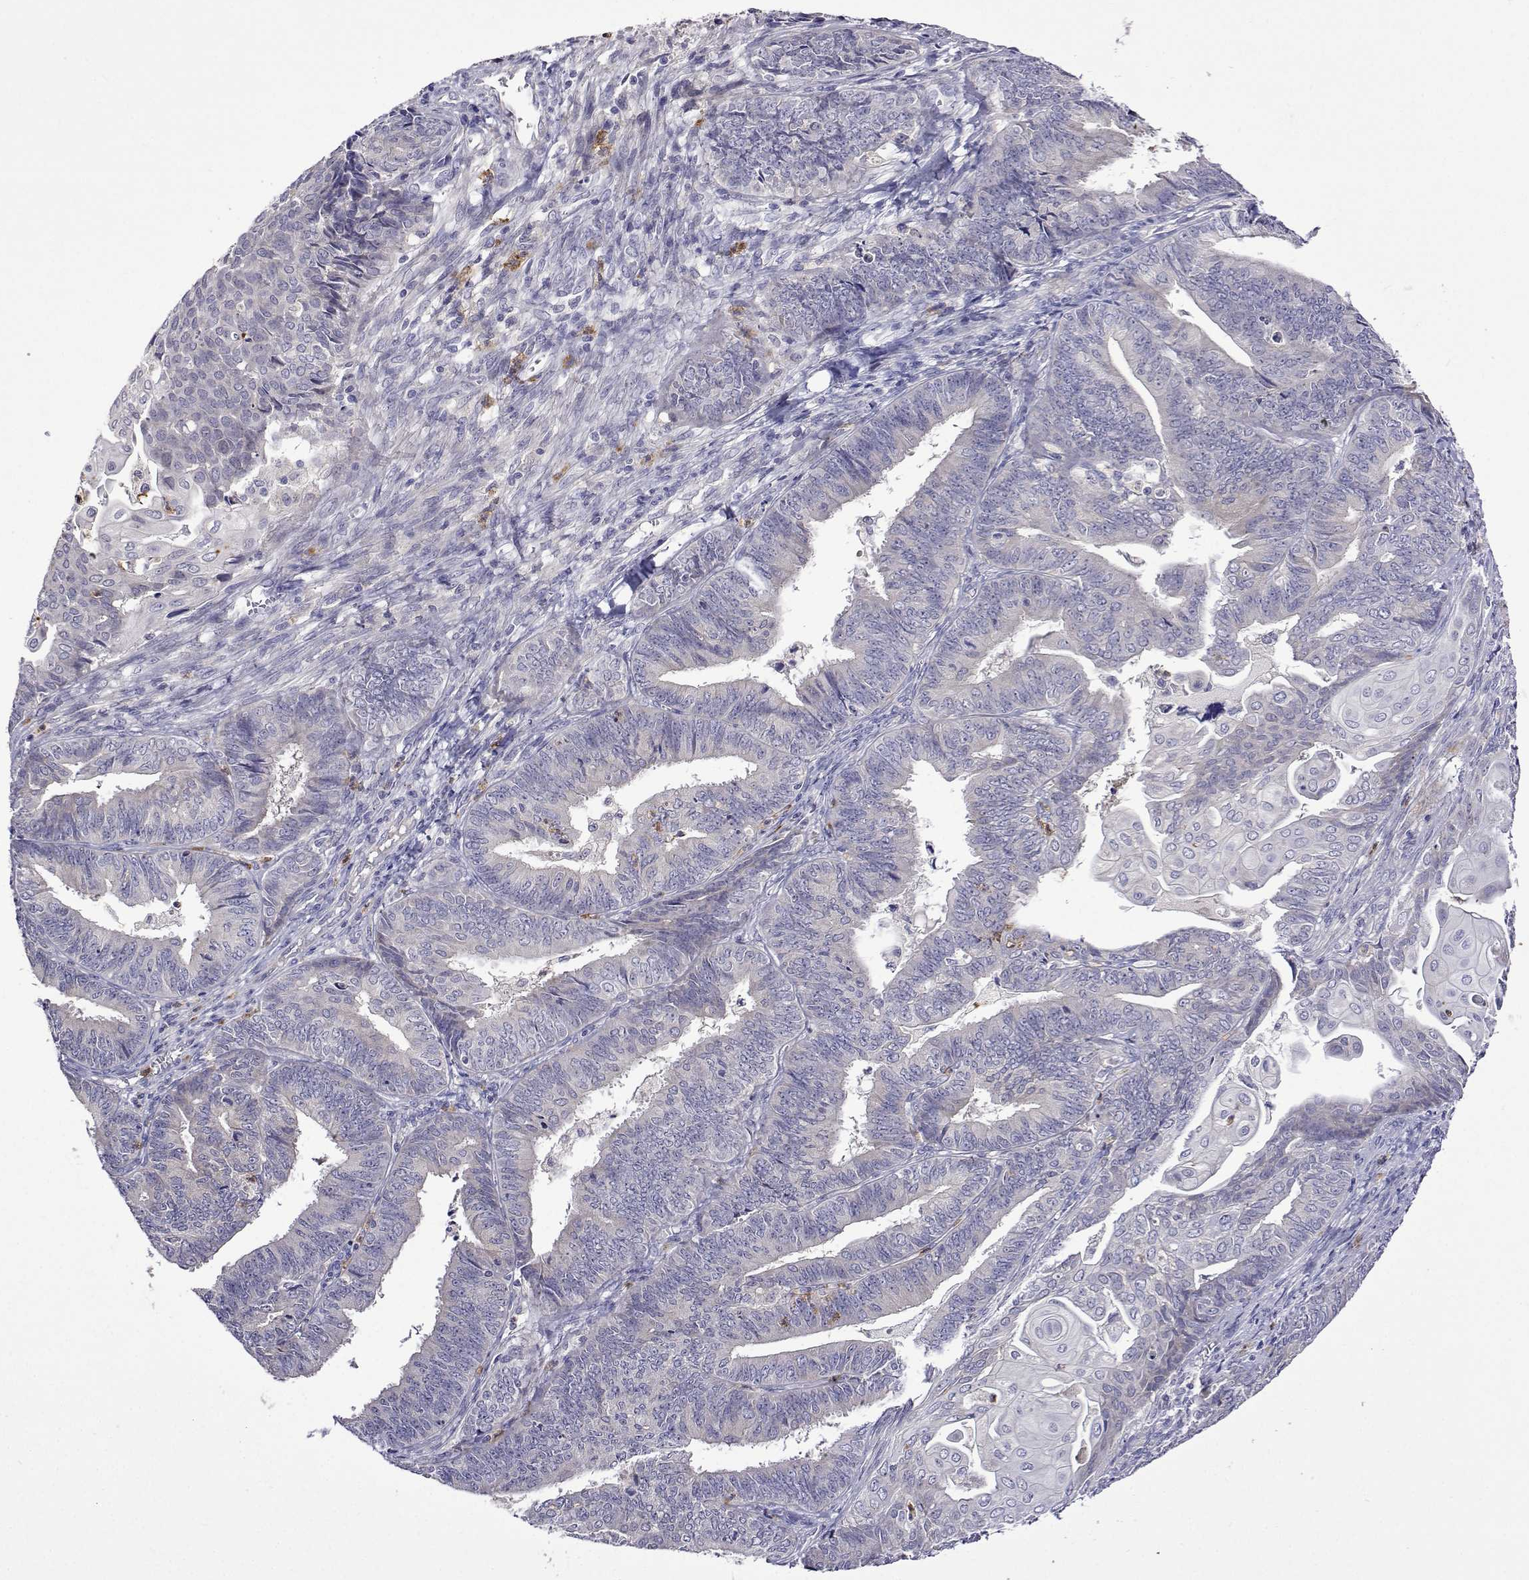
{"staining": {"intensity": "negative", "quantity": "none", "location": "none"}, "tissue": "endometrial cancer", "cell_type": "Tumor cells", "image_type": "cancer", "snomed": [{"axis": "morphology", "description": "Adenocarcinoma, NOS"}, {"axis": "topography", "description": "Endometrium"}], "caption": "Immunohistochemistry (IHC) image of human endometrial cancer (adenocarcinoma) stained for a protein (brown), which exhibits no positivity in tumor cells.", "gene": "SULT2A1", "patient": {"sex": "female", "age": 73}}